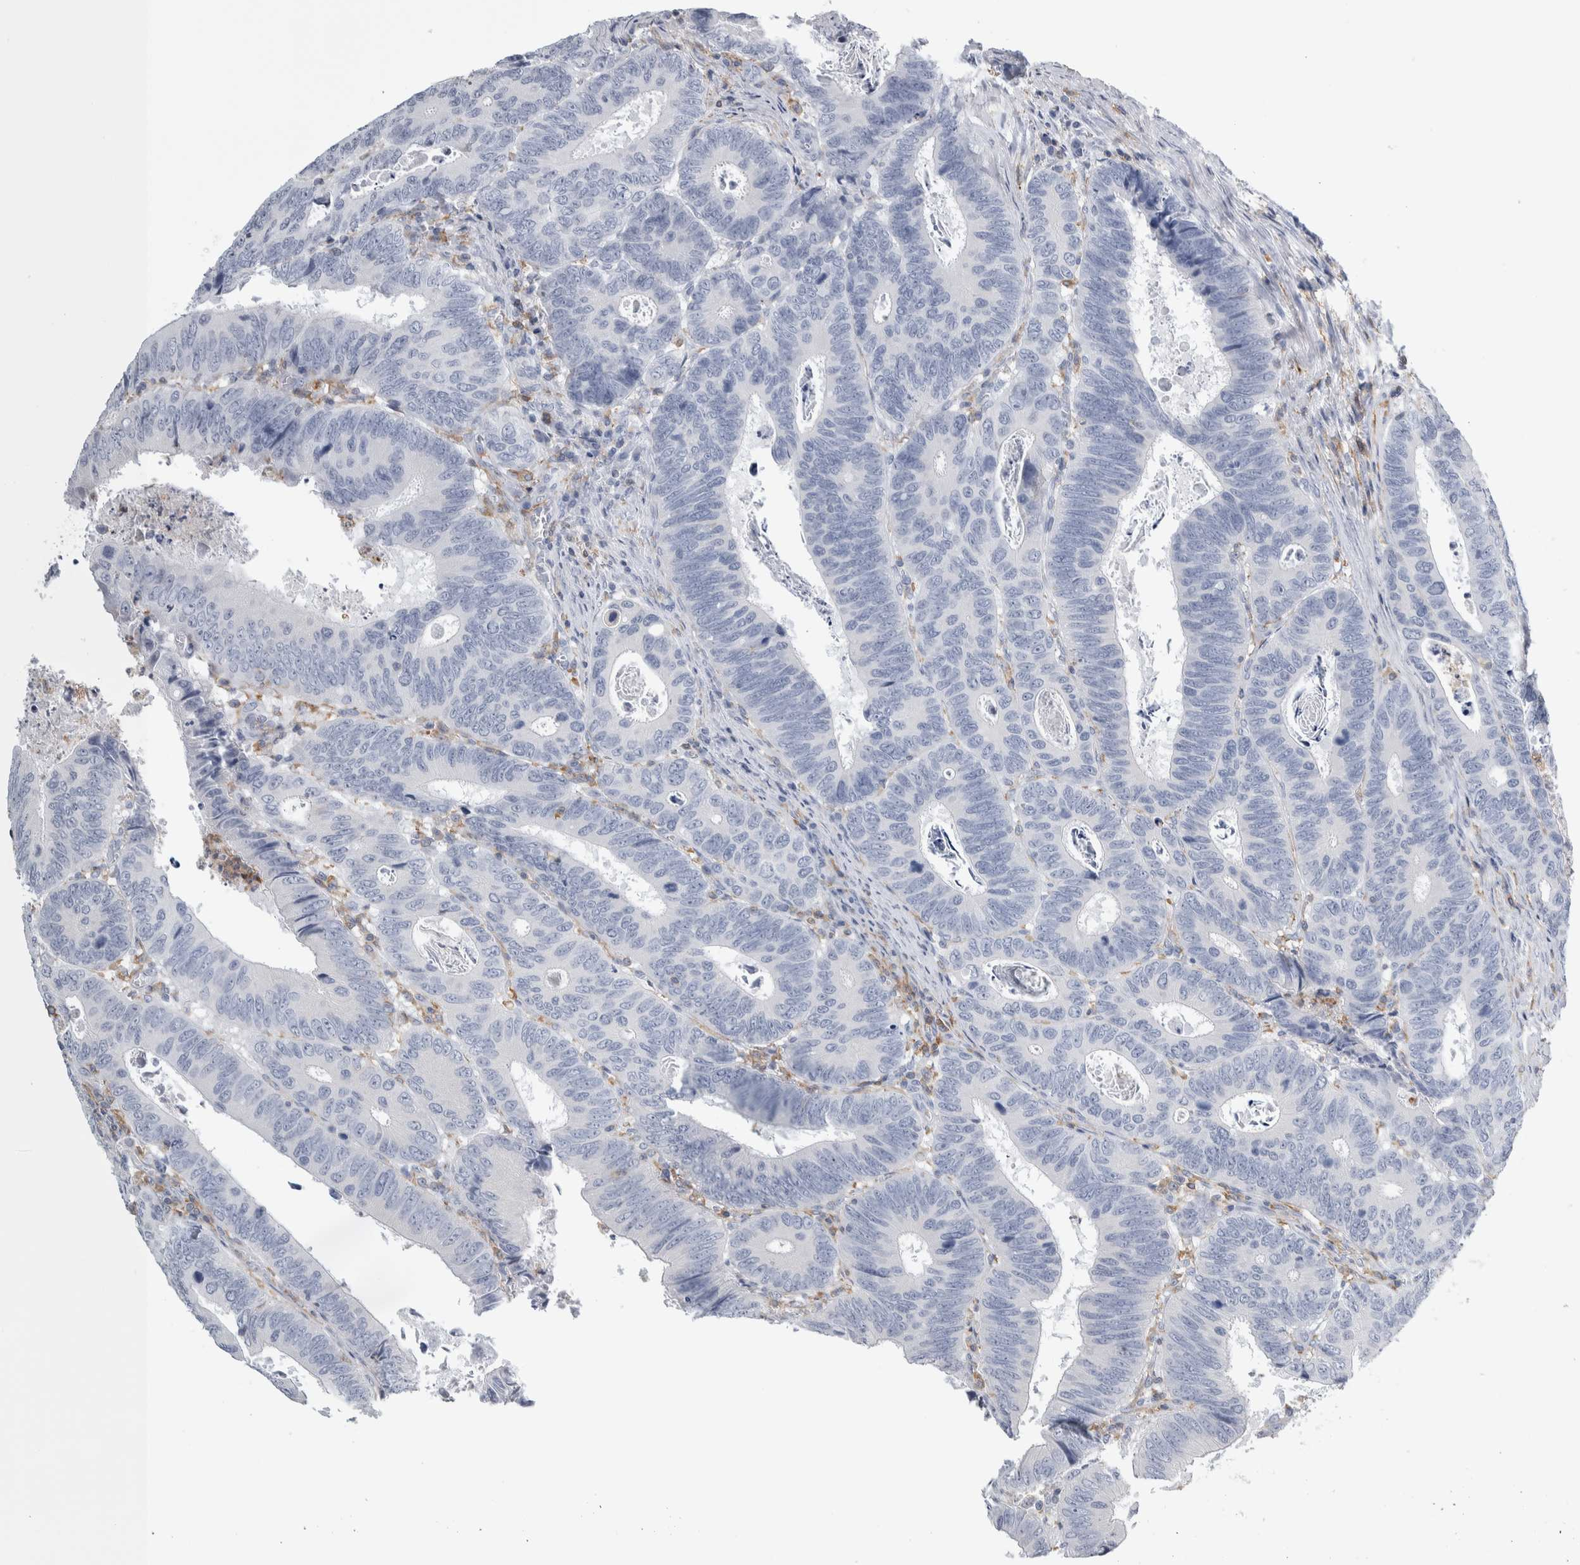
{"staining": {"intensity": "negative", "quantity": "none", "location": "none"}, "tissue": "colorectal cancer", "cell_type": "Tumor cells", "image_type": "cancer", "snomed": [{"axis": "morphology", "description": "Adenocarcinoma, NOS"}, {"axis": "topography", "description": "Colon"}], "caption": "Immunohistochemistry (IHC) histopathology image of colorectal adenocarcinoma stained for a protein (brown), which displays no staining in tumor cells.", "gene": "SKAP2", "patient": {"sex": "male", "age": 72}}